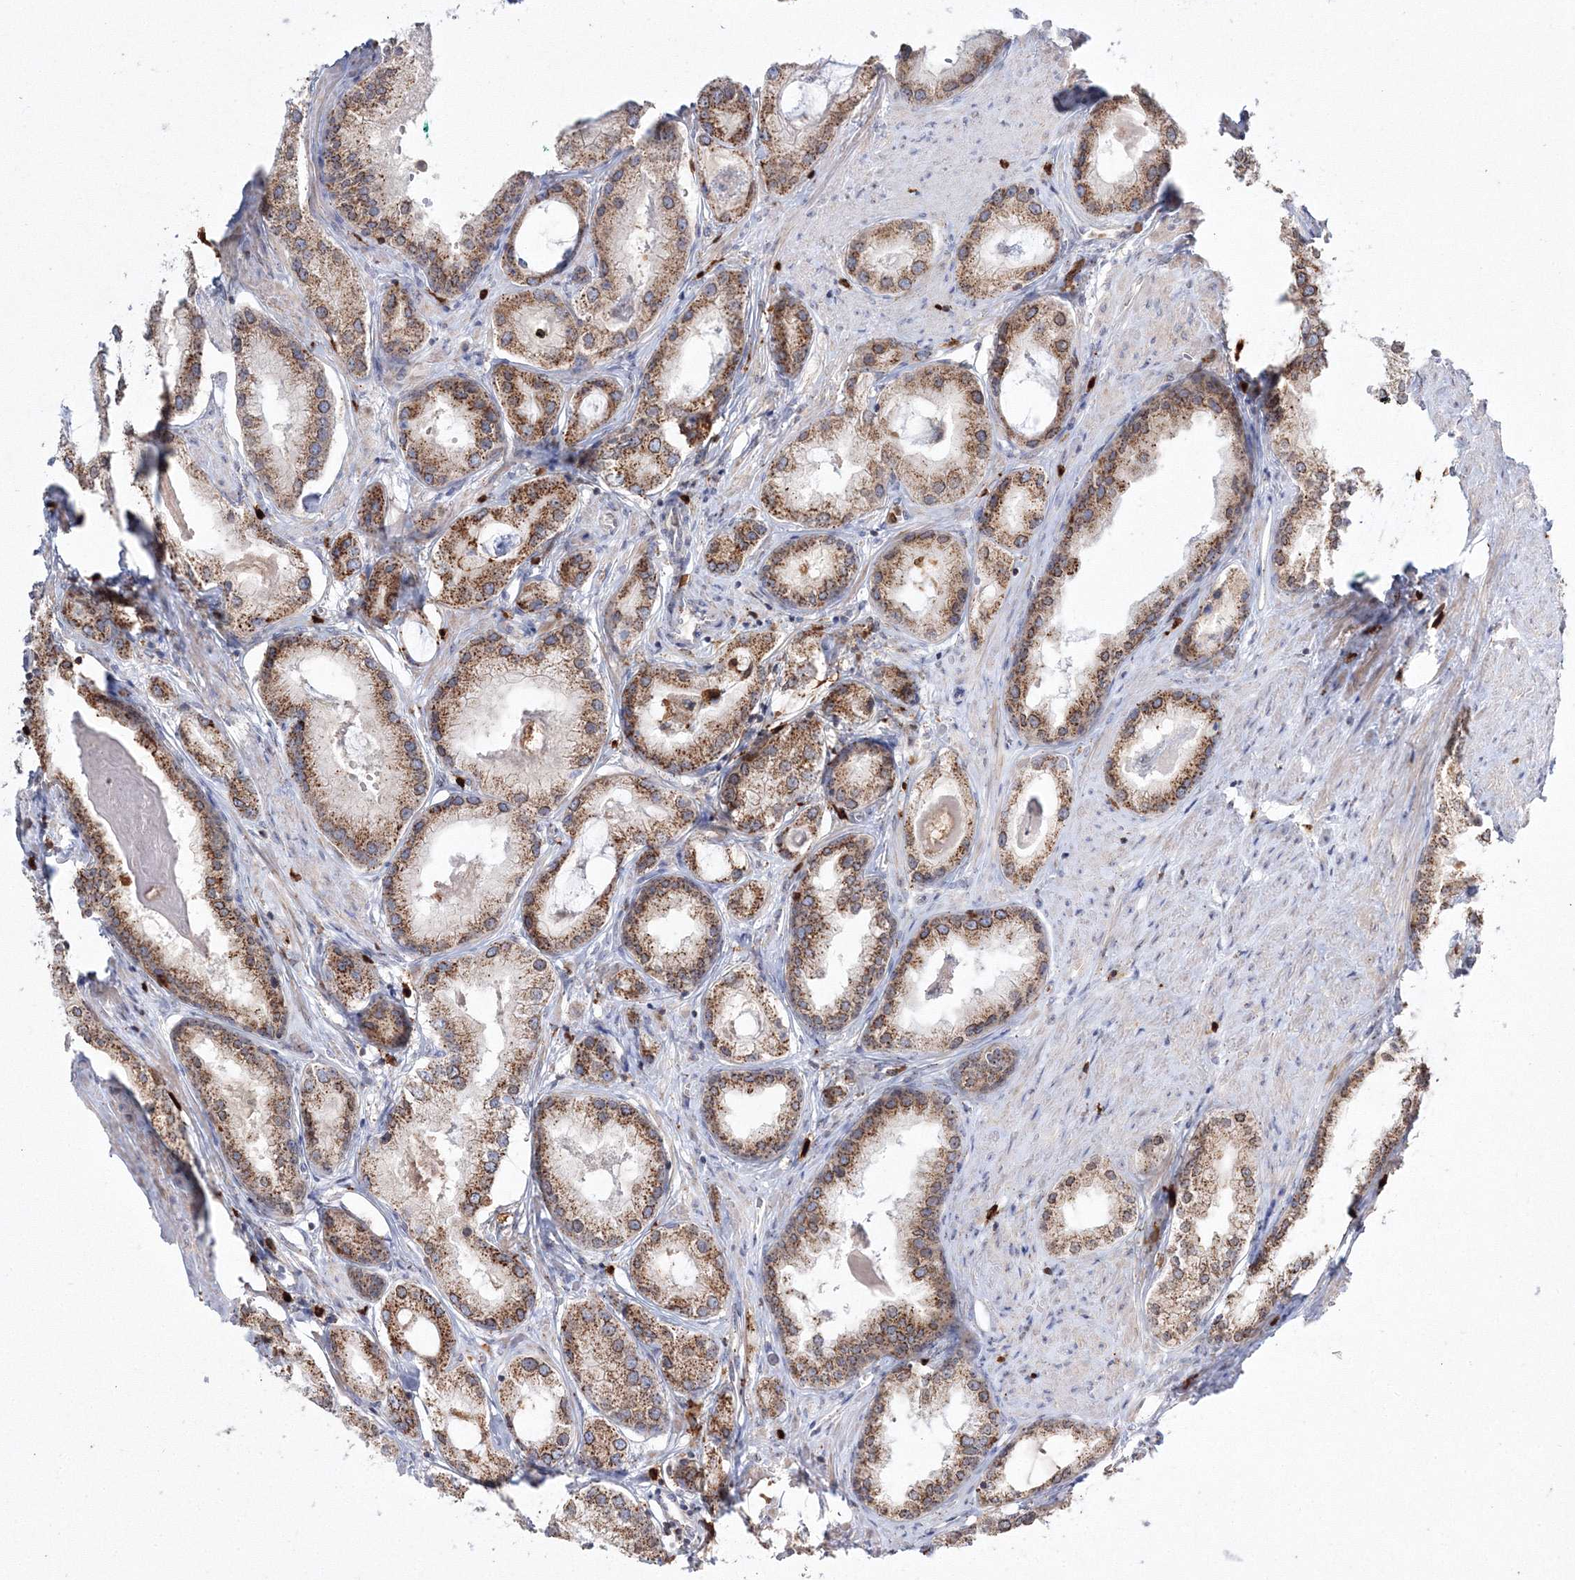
{"staining": {"intensity": "strong", "quantity": ">75%", "location": "cytoplasmic/membranous"}, "tissue": "prostate cancer", "cell_type": "Tumor cells", "image_type": "cancer", "snomed": [{"axis": "morphology", "description": "Adenocarcinoma, Low grade"}, {"axis": "topography", "description": "Prostate"}], "caption": "Prostate cancer (adenocarcinoma (low-grade)) stained for a protein (brown) demonstrates strong cytoplasmic/membranous positive expression in about >75% of tumor cells.", "gene": "ARCN1", "patient": {"sex": "male", "age": 62}}